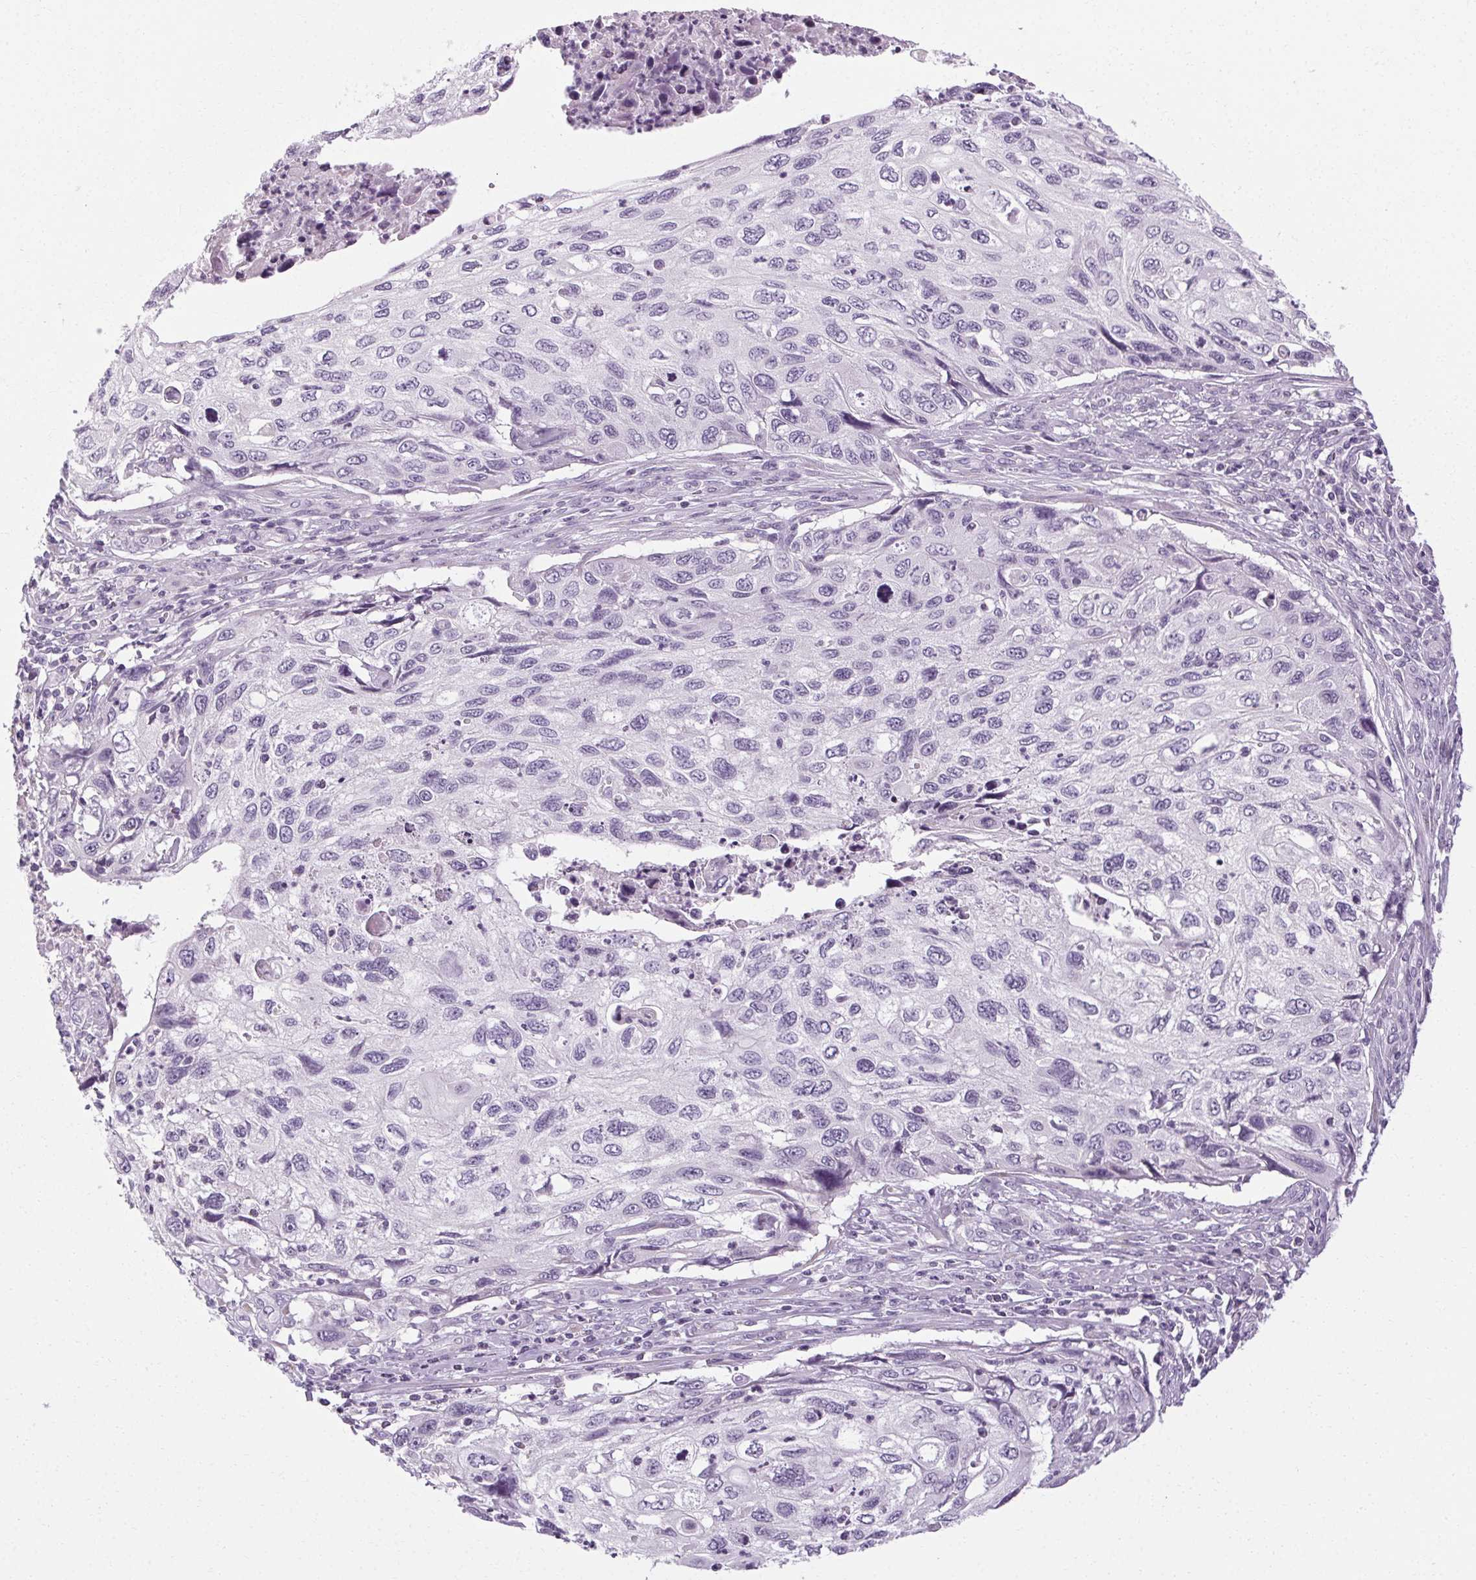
{"staining": {"intensity": "negative", "quantity": "none", "location": "none"}, "tissue": "cervical cancer", "cell_type": "Tumor cells", "image_type": "cancer", "snomed": [{"axis": "morphology", "description": "Squamous cell carcinoma, NOS"}, {"axis": "topography", "description": "Cervix"}], "caption": "High magnification brightfield microscopy of cervical cancer (squamous cell carcinoma) stained with DAB (3,3'-diaminobenzidine) (brown) and counterstained with hematoxylin (blue): tumor cells show no significant positivity.", "gene": "POMC", "patient": {"sex": "female", "age": 70}}